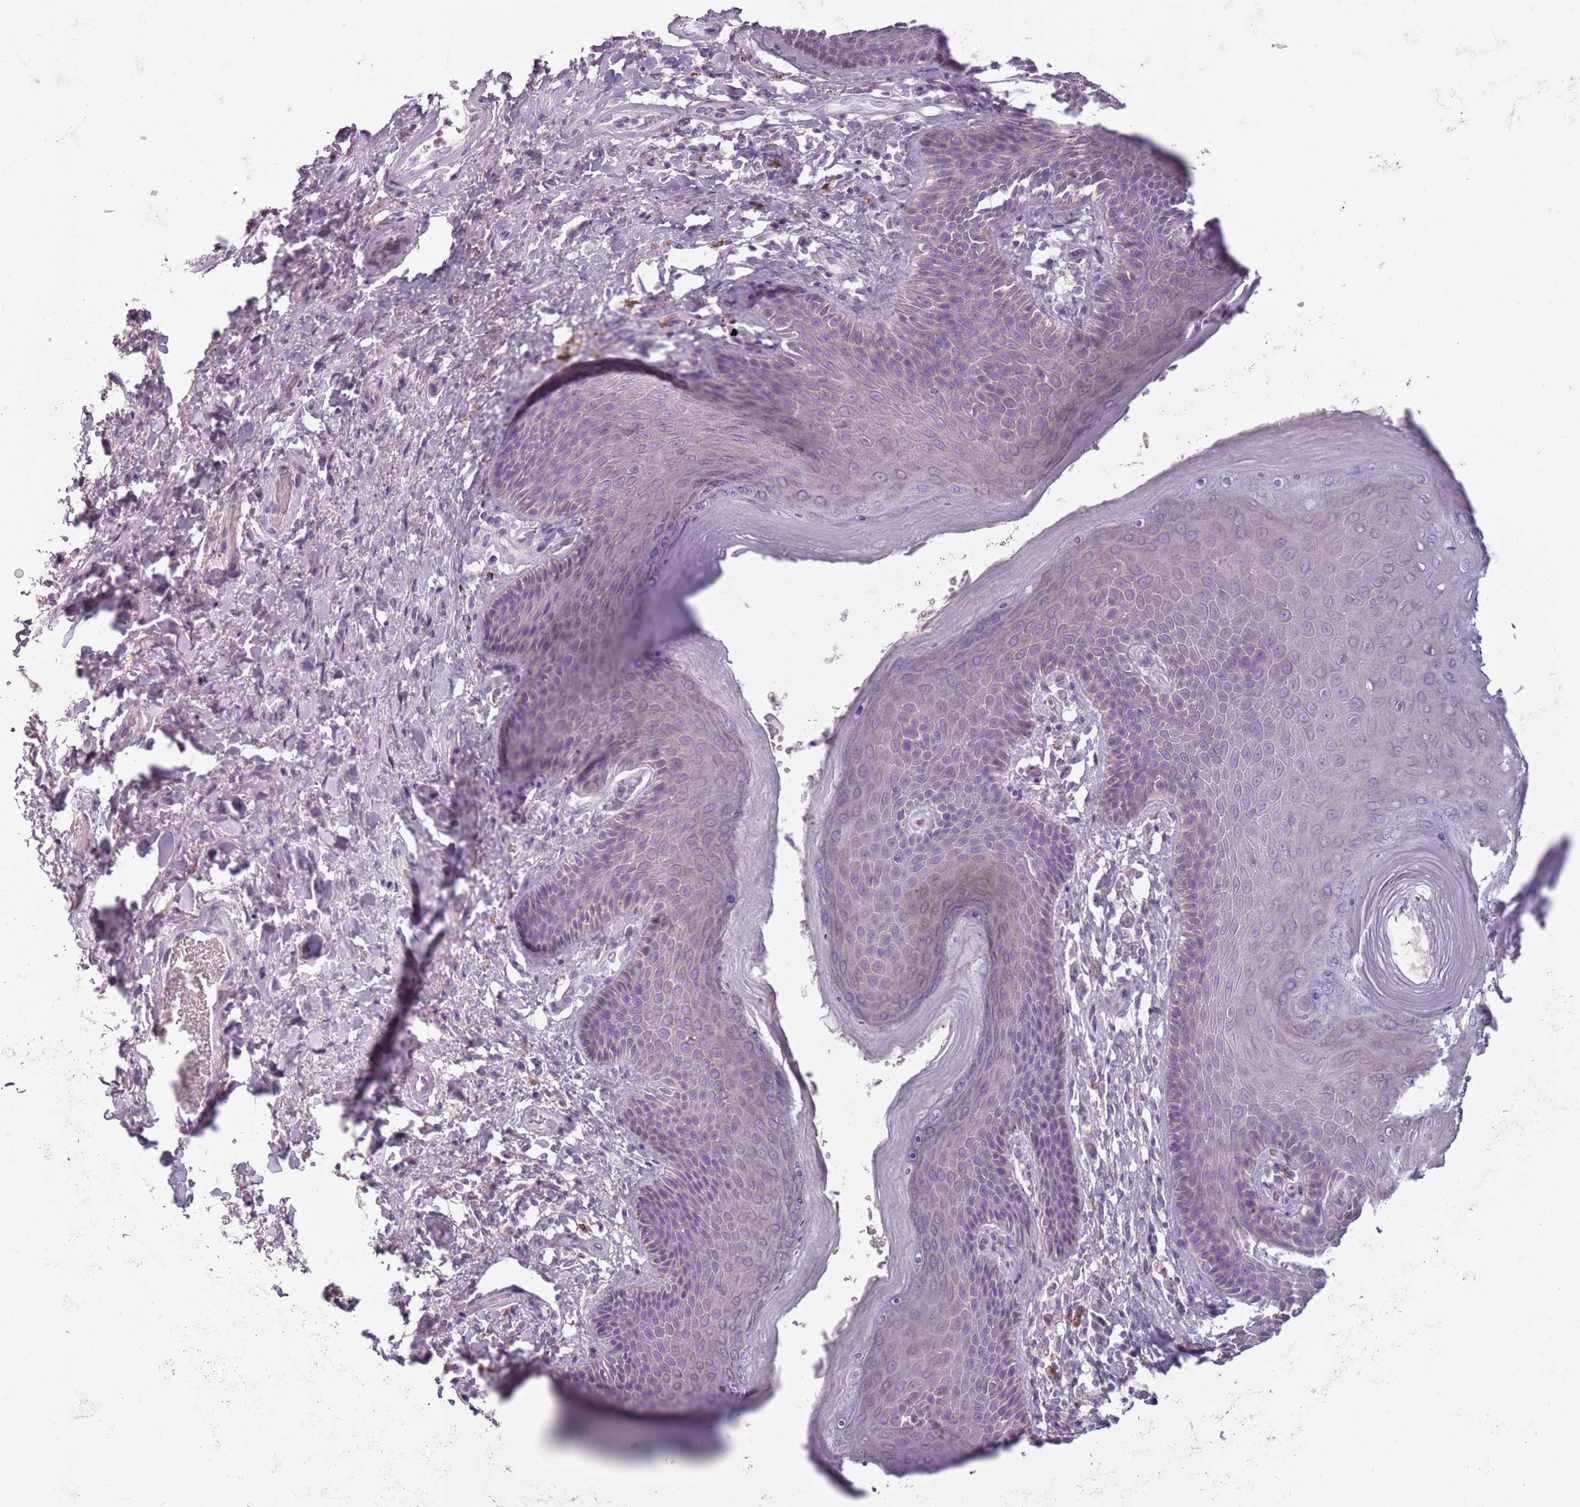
{"staining": {"intensity": "weak", "quantity": "<25%", "location": "cytoplasmic/membranous"}, "tissue": "skin", "cell_type": "Epidermal cells", "image_type": "normal", "snomed": [{"axis": "morphology", "description": "Normal tissue, NOS"}, {"axis": "topography", "description": "Anal"}], "caption": "This is an immunohistochemistry (IHC) photomicrograph of unremarkable skin. There is no positivity in epidermal cells.", "gene": "MEGF8", "patient": {"sex": "female", "age": 89}}